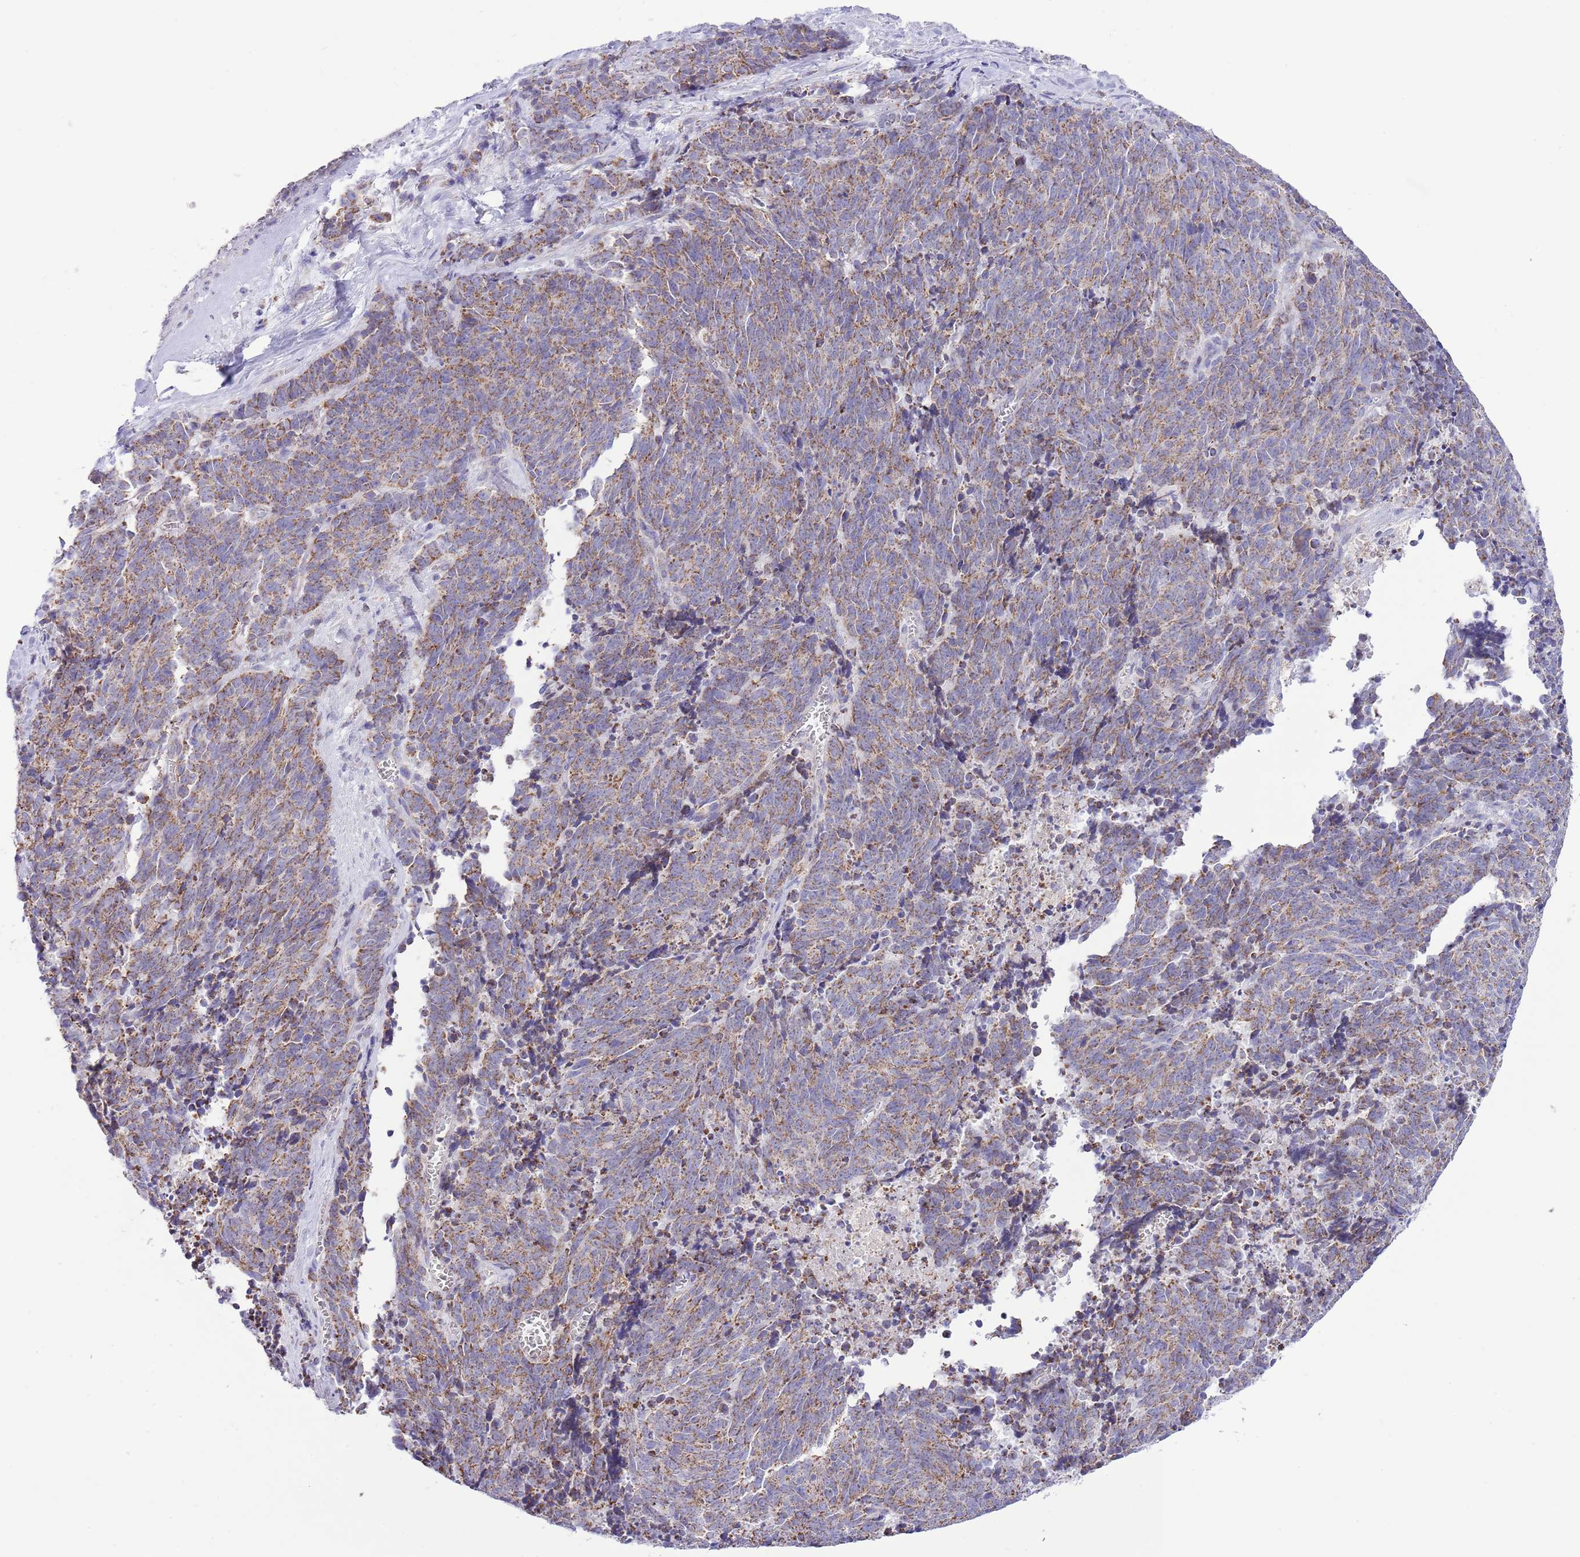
{"staining": {"intensity": "moderate", "quantity": ">75%", "location": "cytoplasmic/membranous"}, "tissue": "cervical cancer", "cell_type": "Tumor cells", "image_type": "cancer", "snomed": [{"axis": "morphology", "description": "Squamous cell carcinoma, NOS"}, {"axis": "topography", "description": "Cervix"}], "caption": "Cervical cancer was stained to show a protein in brown. There is medium levels of moderate cytoplasmic/membranous expression in about >75% of tumor cells.", "gene": "TEKTIP1", "patient": {"sex": "female", "age": 29}}